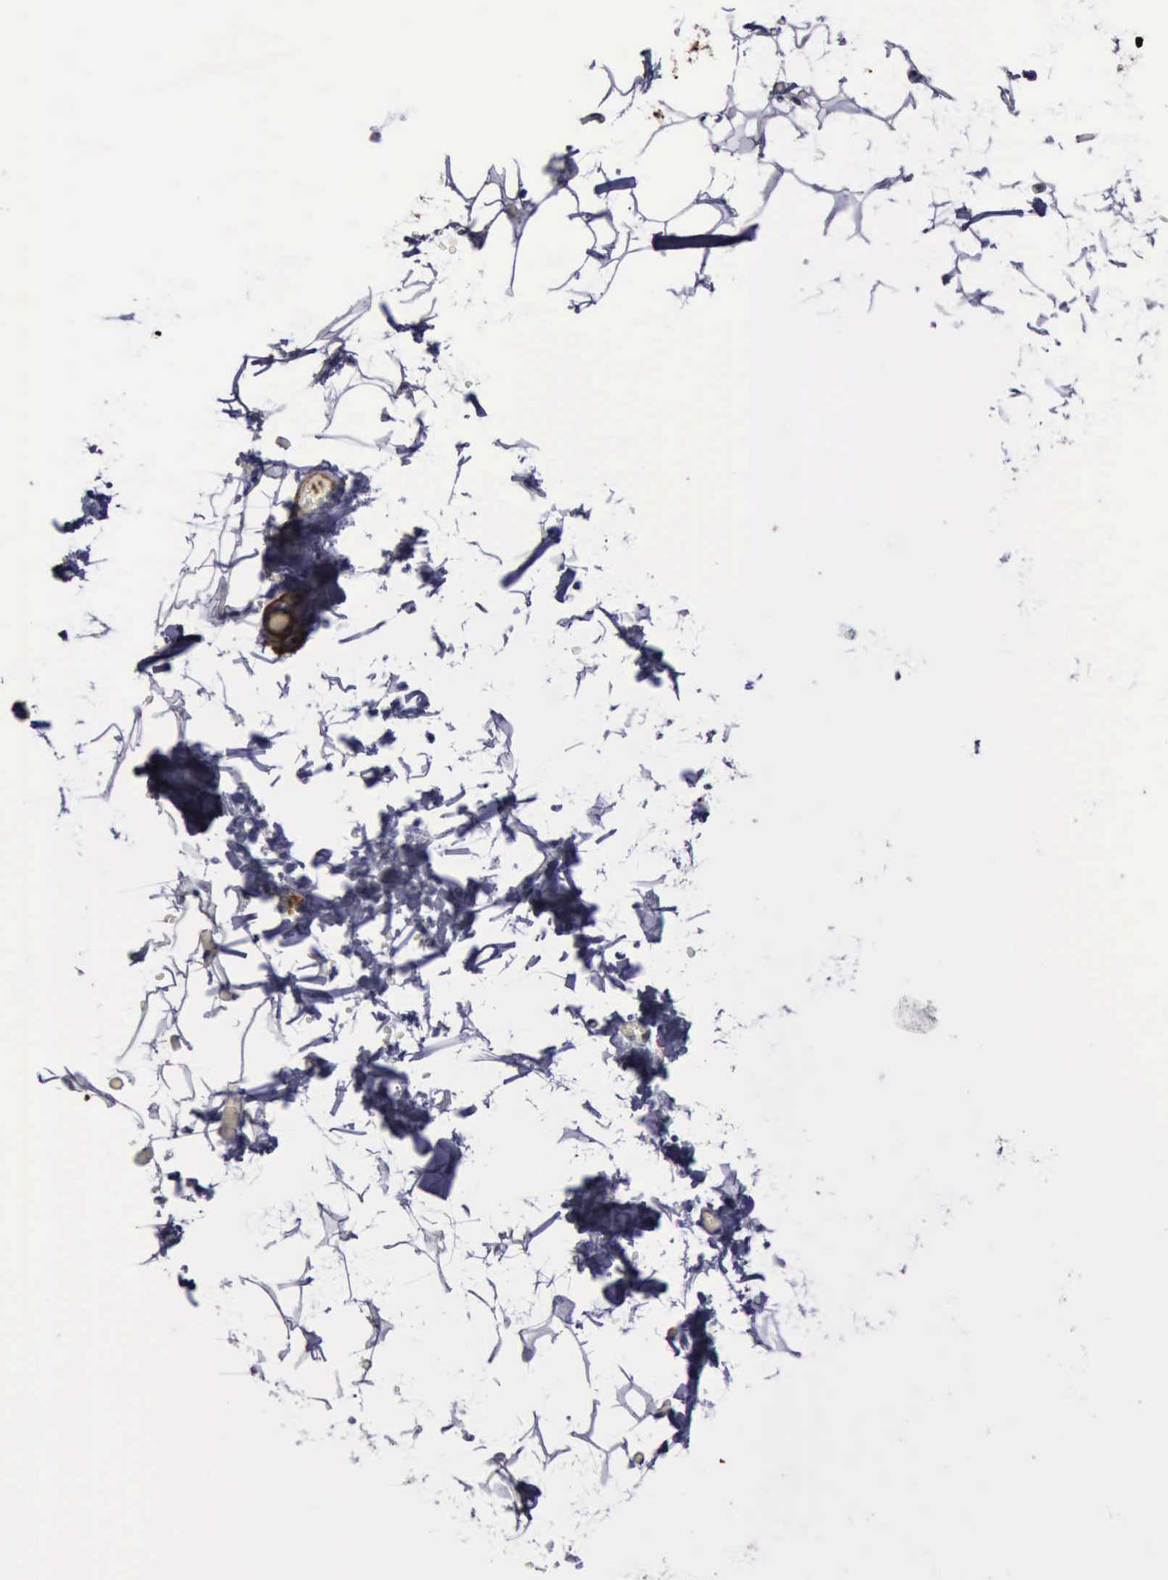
{"staining": {"intensity": "negative", "quantity": "none", "location": "none"}, "tissue": "adipose tissue", "cell_type": "Adipocytes", "image_type": "normal", "snomed": [{"axis": "morphology", "description": "Normal tissue, NOS"}, {"axis": "morphology", "description": "Fibrosis, NOS"}, {"axis": "topography", "description": "Breast"}], "caption": "Adipocytes are negative for brown protein staining in benign adipose tissue. (Brightfield microscopy of DAB (3,3'-diaminobenzidine) IHC at high magnification).", "gene": "FLNA", "patient": {"sex": "female", "age": 24}}